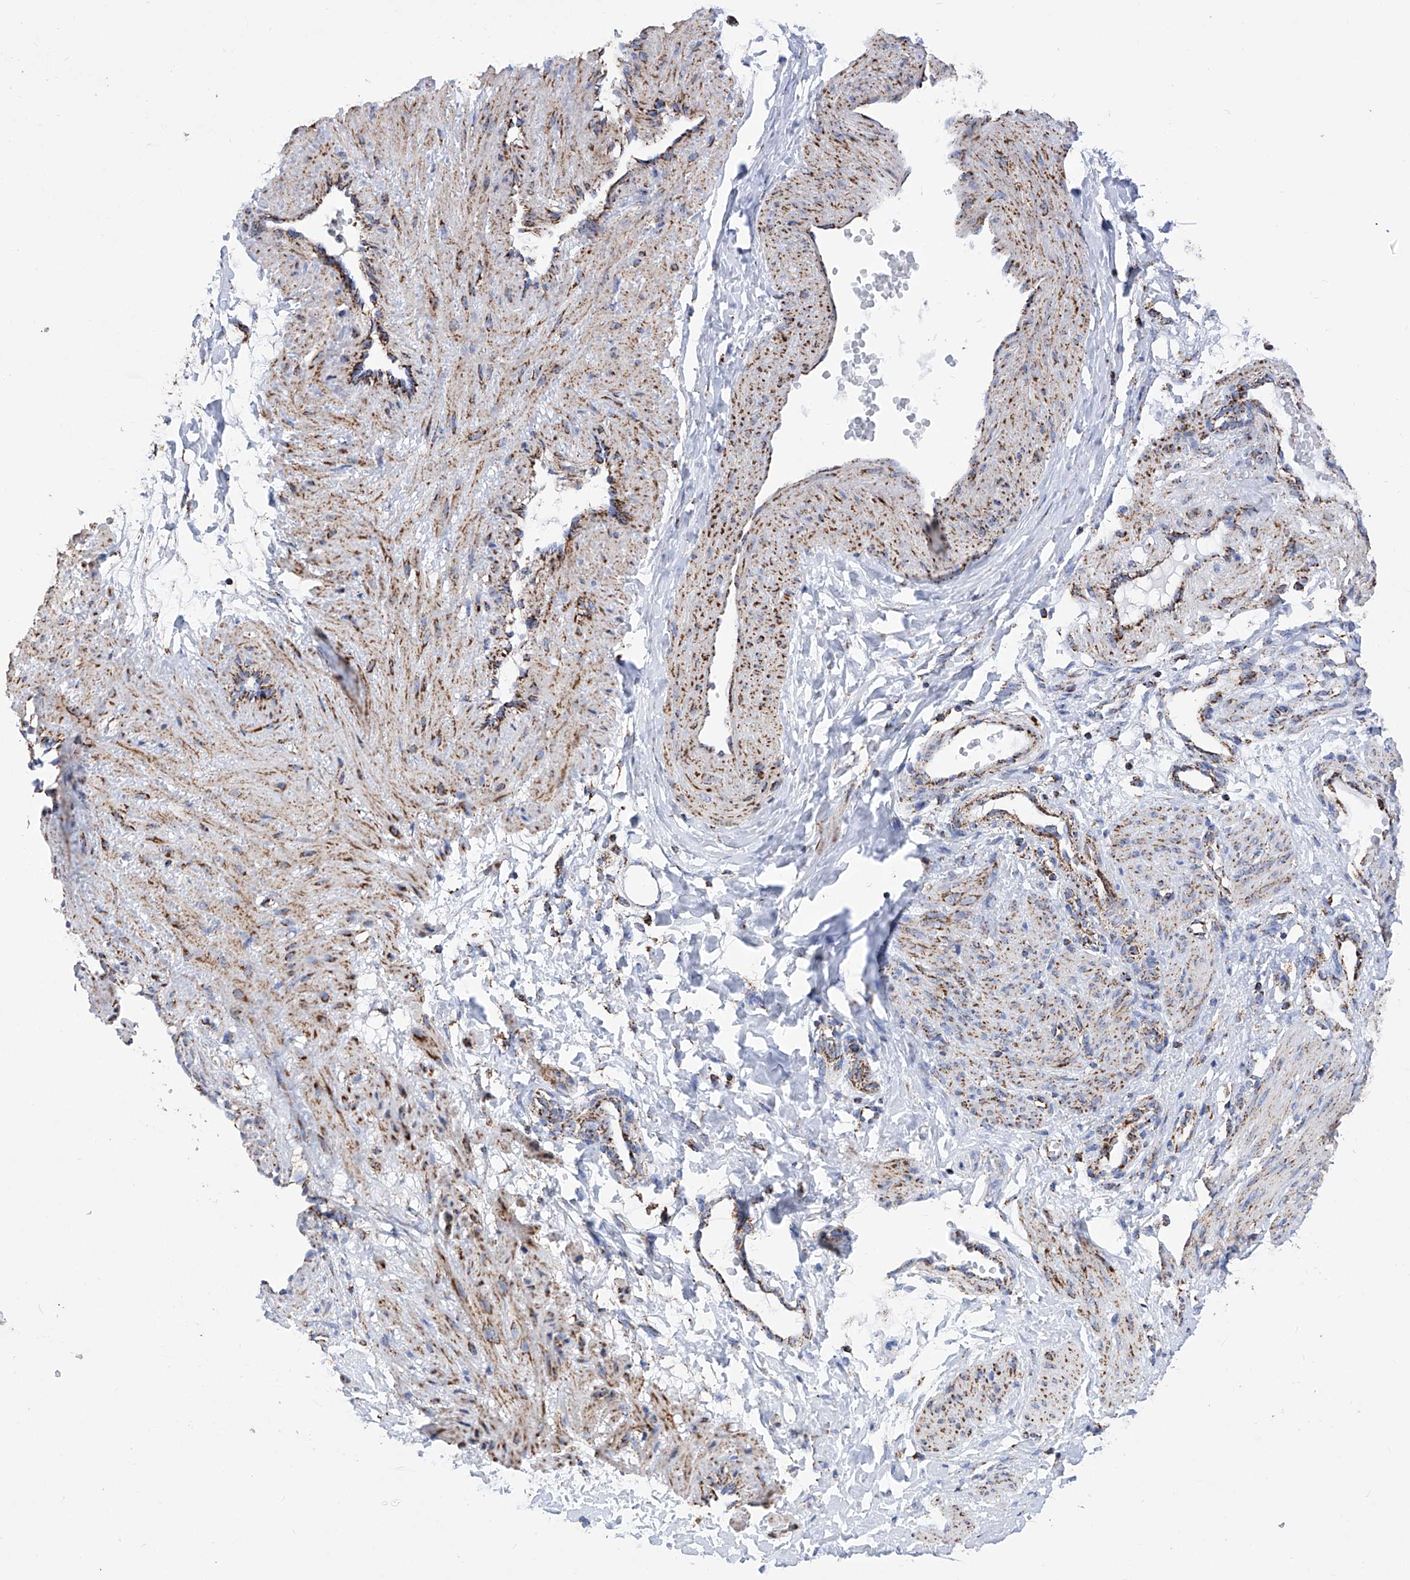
{"staining": {"intensity": "moderate", "quantity": ">75%", "location": "cytoplasmic/membranous"}, "tissue": "smooth muscle", "cell_type": "Smooth muscle cells", "image_type": "normal", "snomed": [{"axis": "morphology", "description": "Normal tissue, NOS"}, {"axis": "topography", "description": "Endometrium"}], "caption": "Immunohistochemistry (IHC) histopathology image of unremarkable human smooth muscle stained for a protein (brown), which demonstrates medium levels of moderate cytoplasmic/membranous staining in approximately >75% of smooth muscle cells.", "gene": "ATP5PF", "patient": {"sex": "female", "age": 33}}